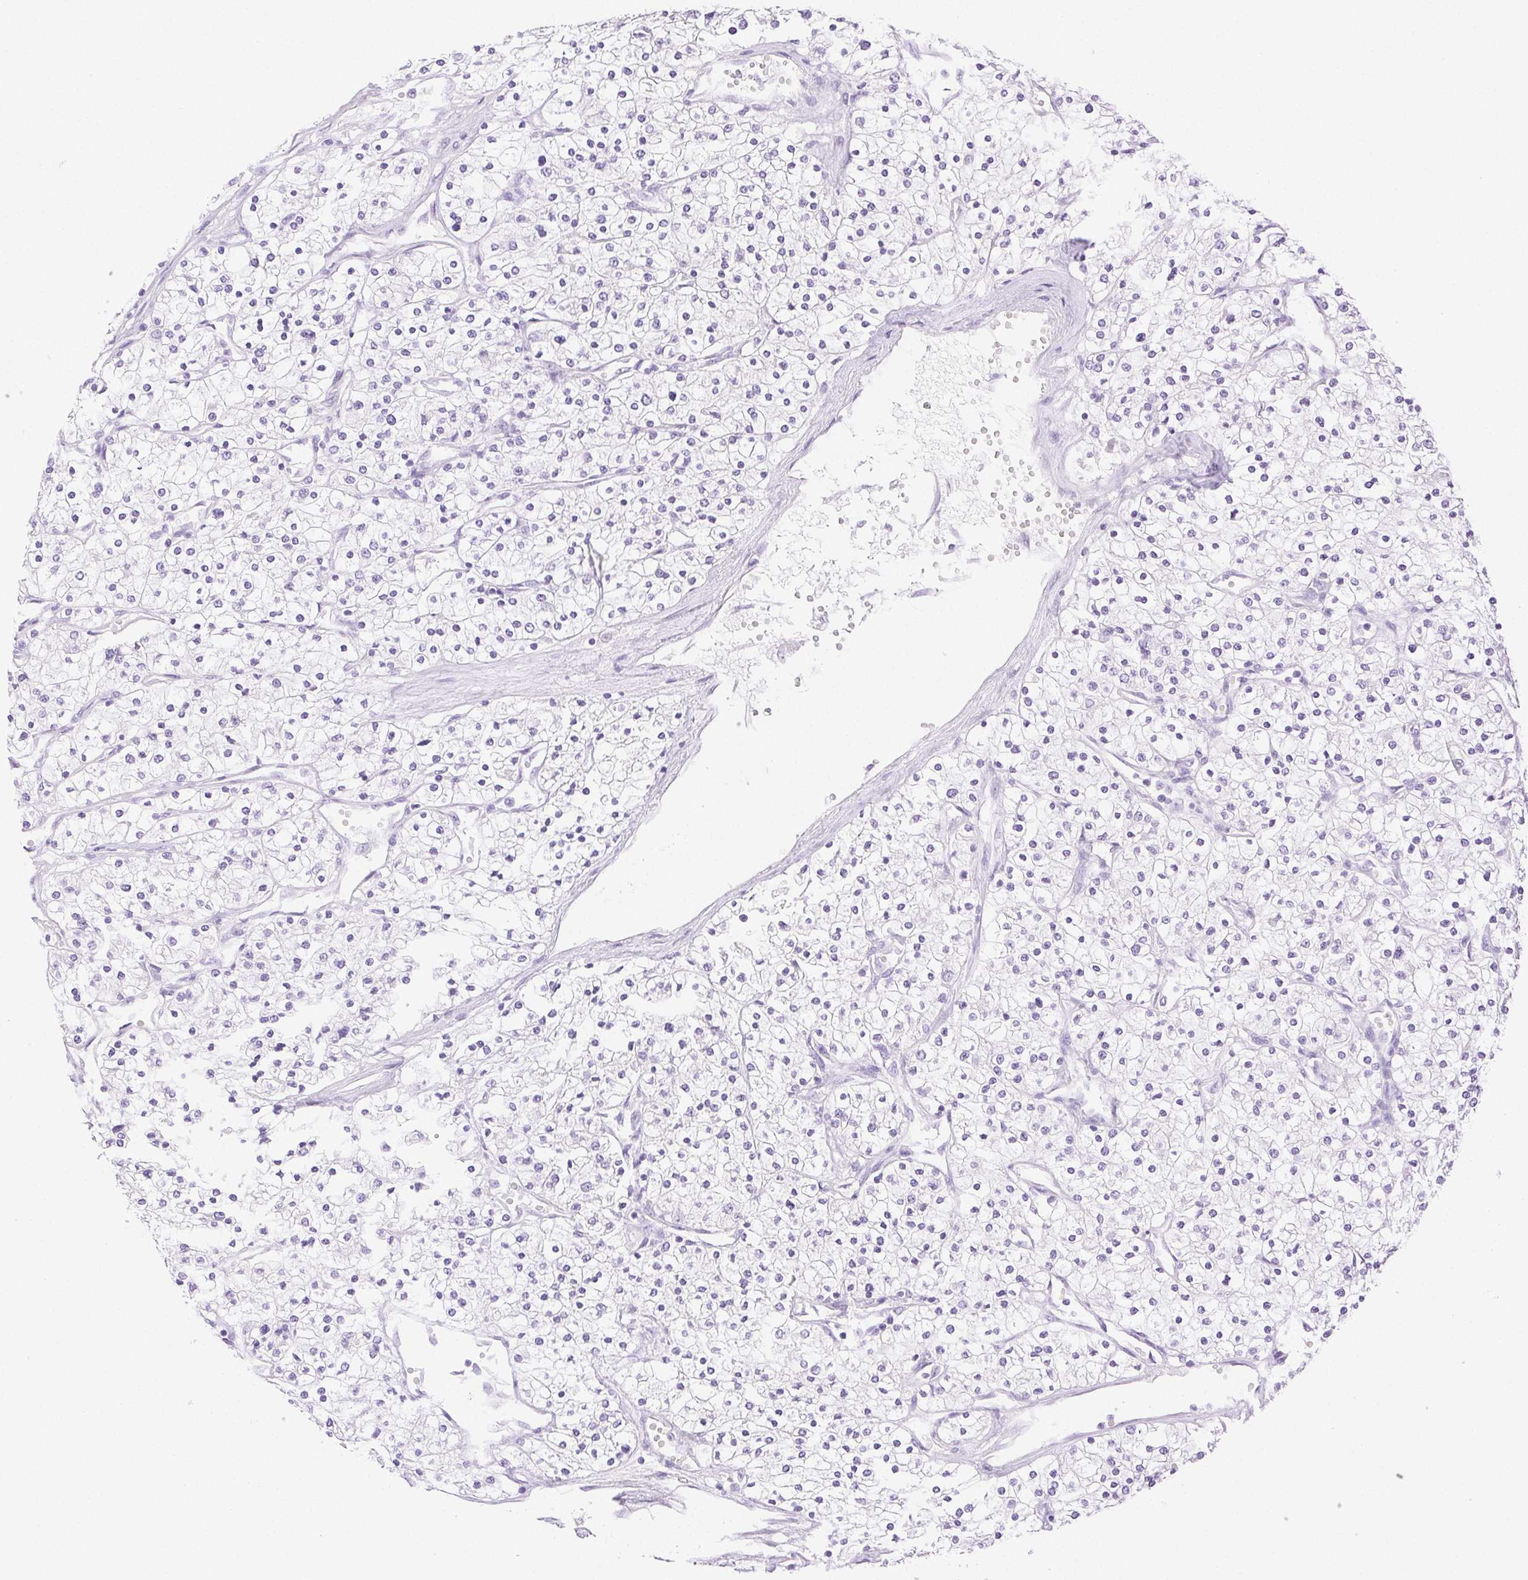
{"staining": {"intensity": "negative", "quantity": "none", "location": "none"}, "tissue": "renal cancer", "cell_type": "Tumor cells", "image_type": "cancer", "snomed": [{"axis": "morphology", "description": "Adenocarcinoma, NOS"}, {"axis": "topography", "description": "Kidney"}], "caption": "Micrograph shows no significant protein positivity in tumor cells of renal cancer.", "gene": "SPACA4", "patient": {"sex": "male", "age": 80}}